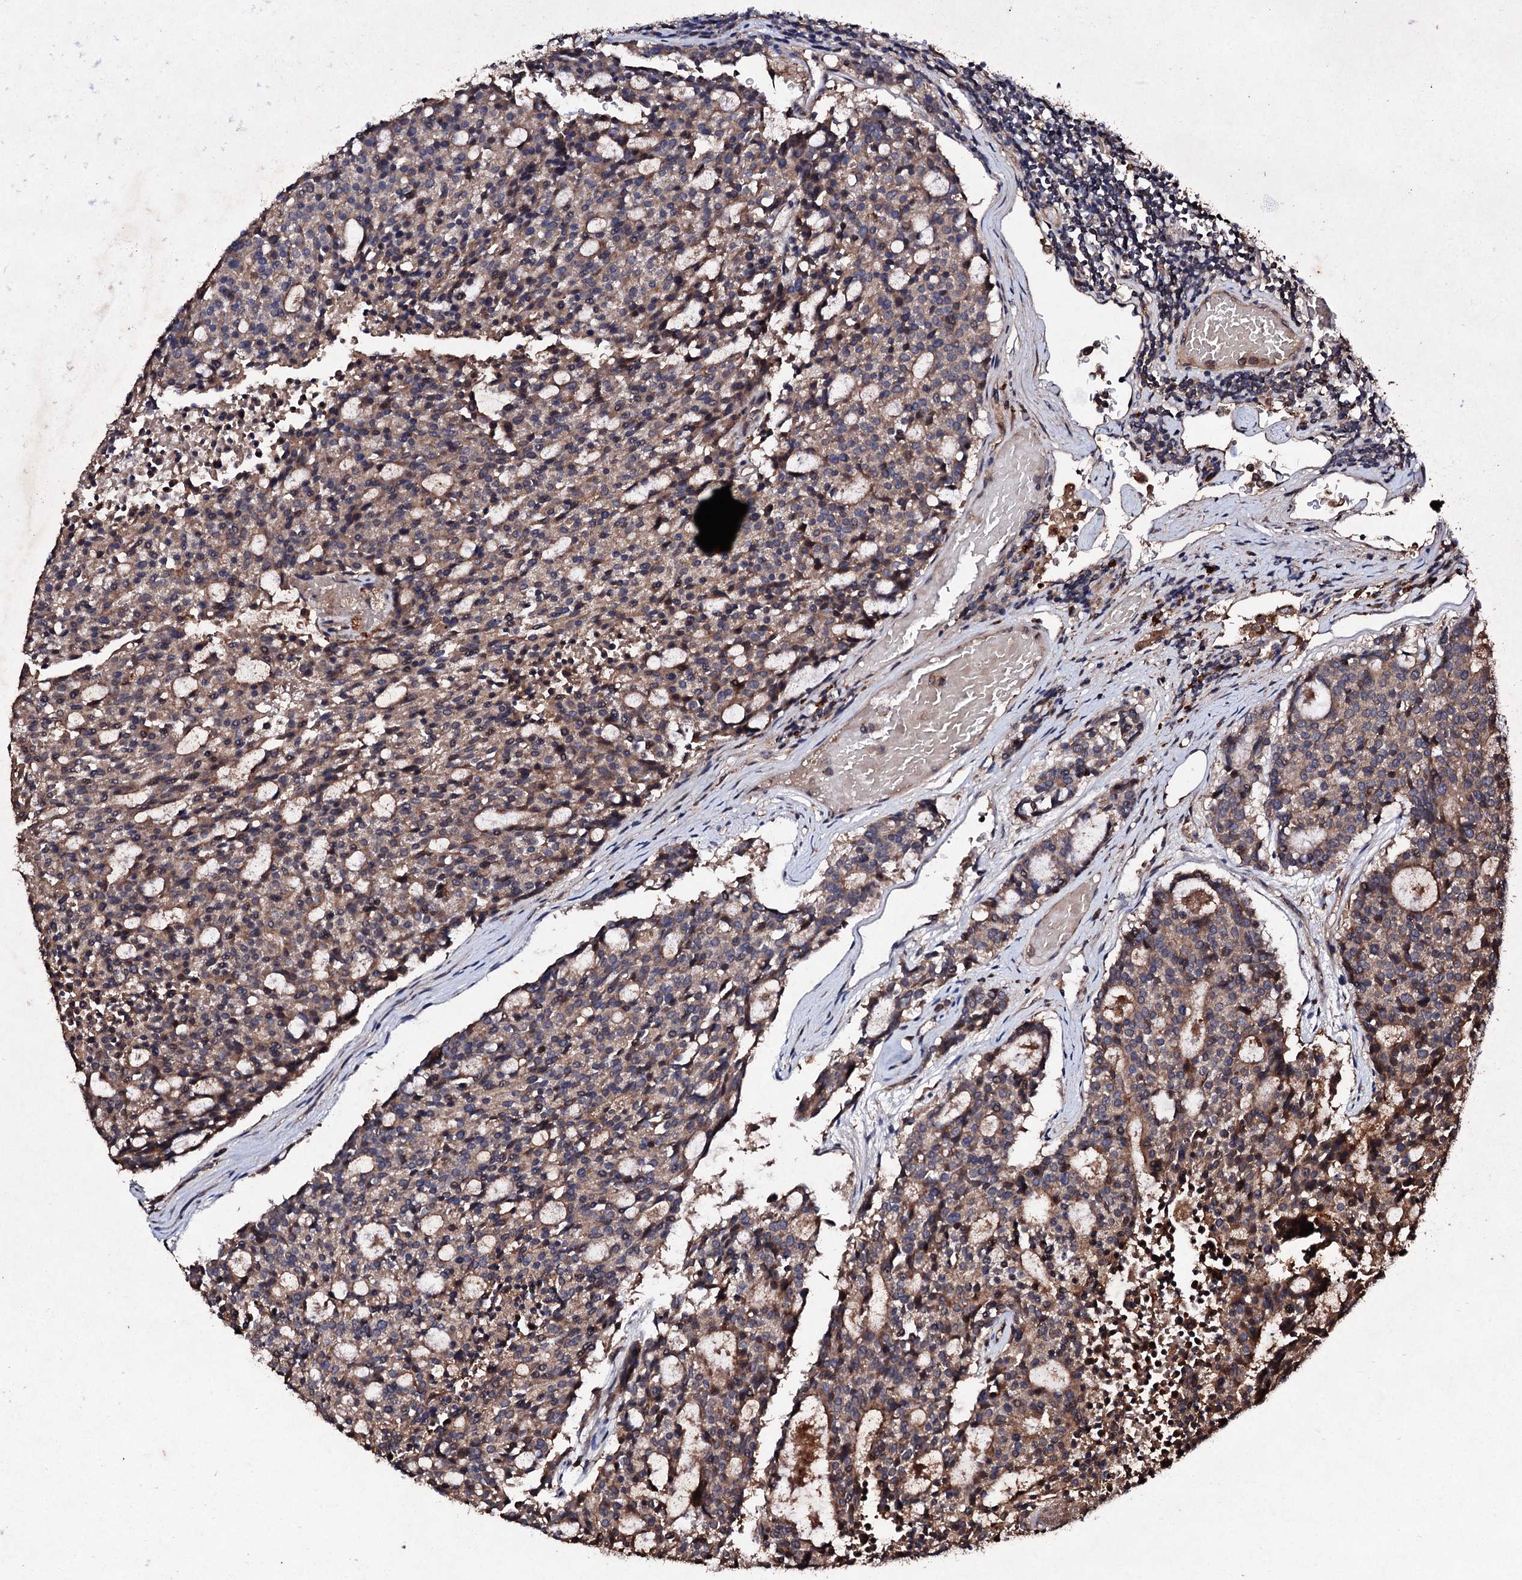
{"staining": {"intensity": "weak", "quantity": ">75%", "location": "cytoplasmic/membranous"}, "tissue": "carcinoid", "cell_type": "Tumor cells", "image_type": "cancer", "snomed": [{"axis": "morphology", "description": "Carcinoid, malignant, NOS"}, {"axis": "topography", "description": "Pancreas"}], "caption": "DAB immunohistochemical staining of carcinoid shows weak cytoplasmic/membranous protein expression in about >75% of tumor cells. (brown staining indicates protein expression, while blue staining denotes nuclei).", "gene": "KERA", "patient": {"sex": "female", "age": 54}}